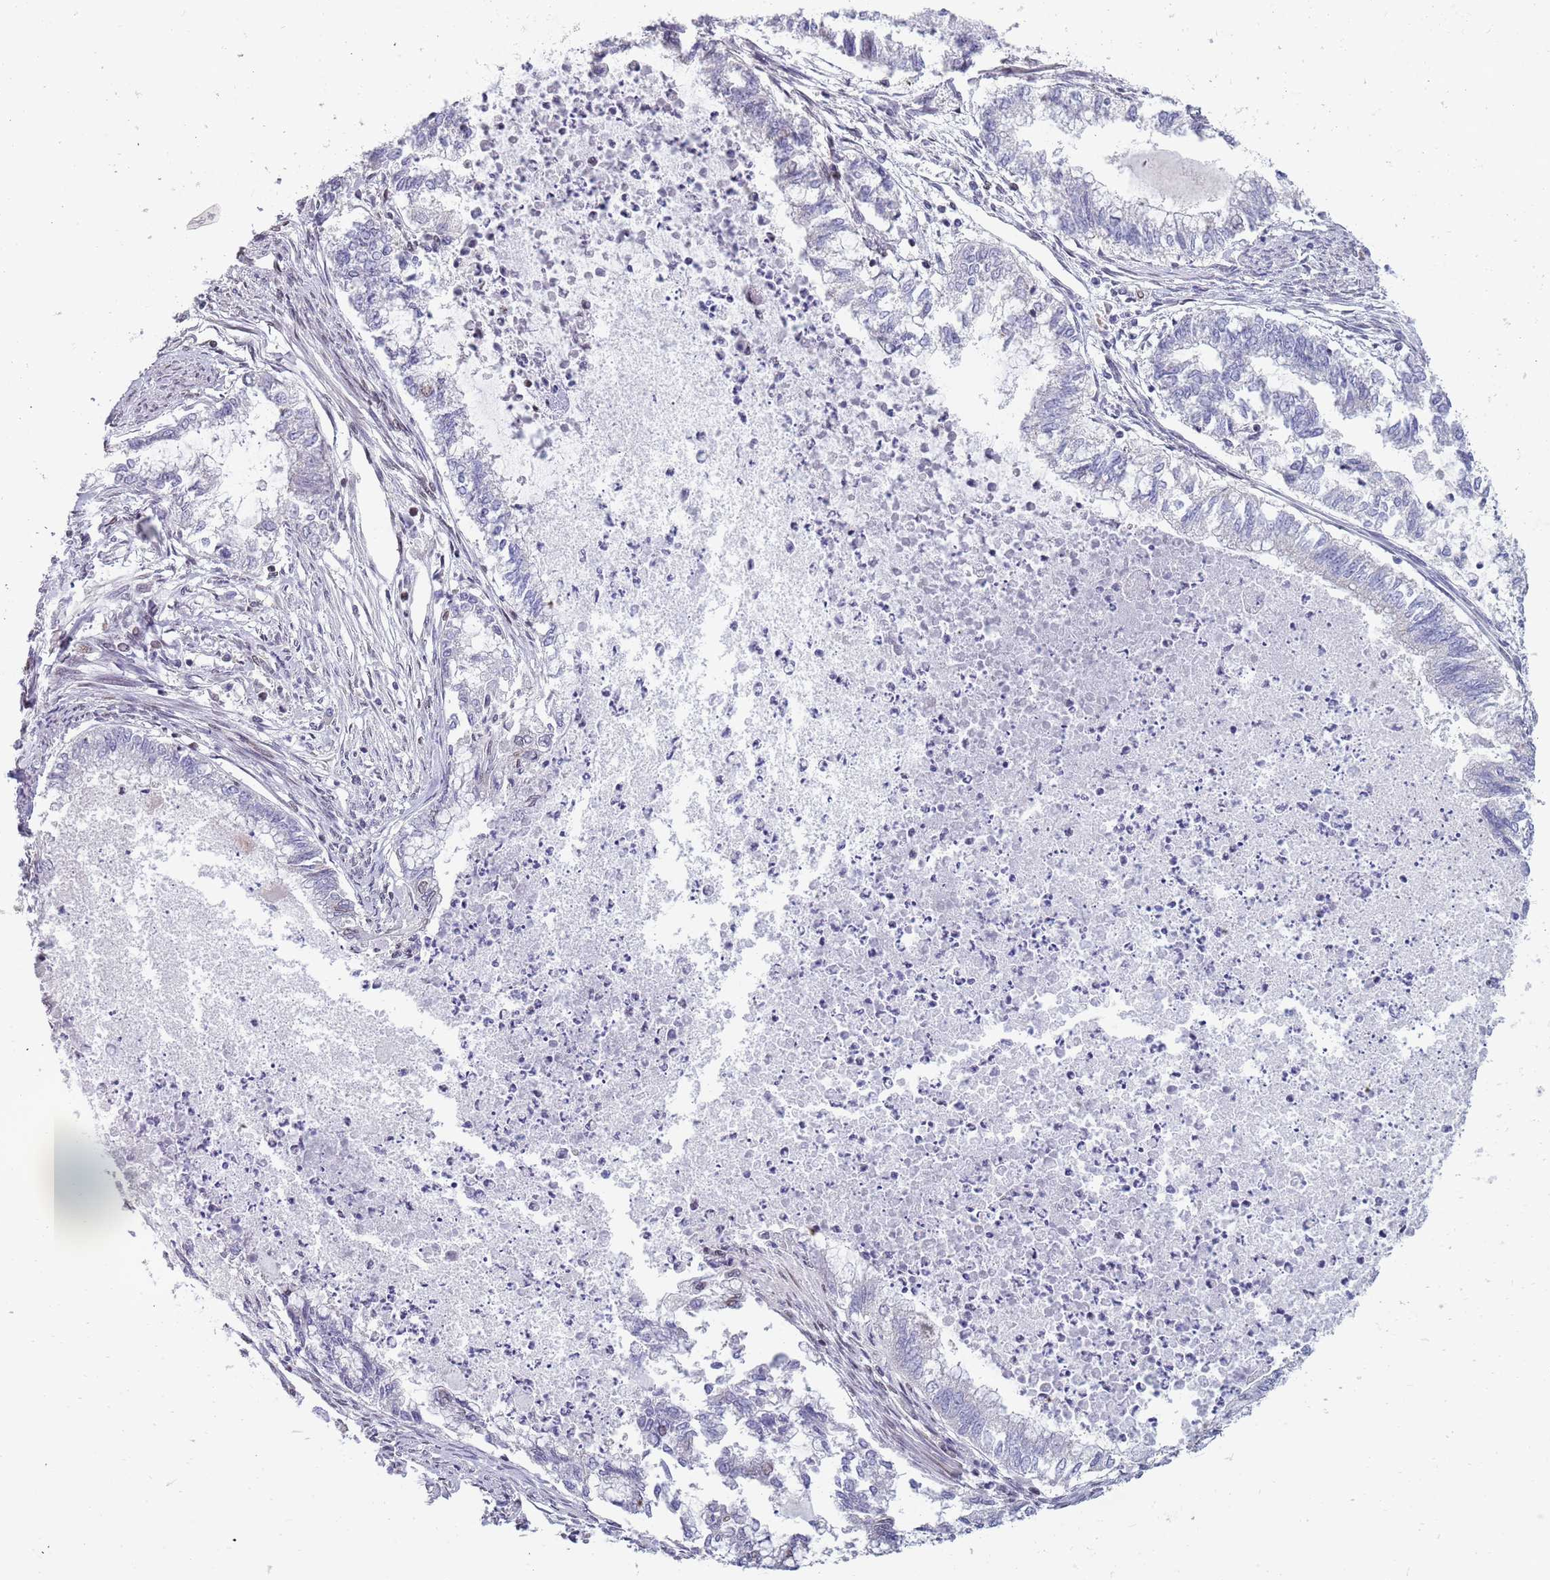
{"staining": {"intensity": "negative", "quantity": "none", "location": "none"}, "tissue": "endometrial cancer", "cell_type": "Tumor cells", "image_type": "cancer", "snomed": [{"axis": "morphology", "description": "Adenocarcinoma, NOS"}, {"axis": "topography", "description": "Endometrium"}], "caption": "A photomicrograph of endometrial cancer (adenocarcinoma) stained for a protein displays no brown staining in tumor cells.", "gene": "KLHDC2", "patient": {"sex": "female", "age": 79}}